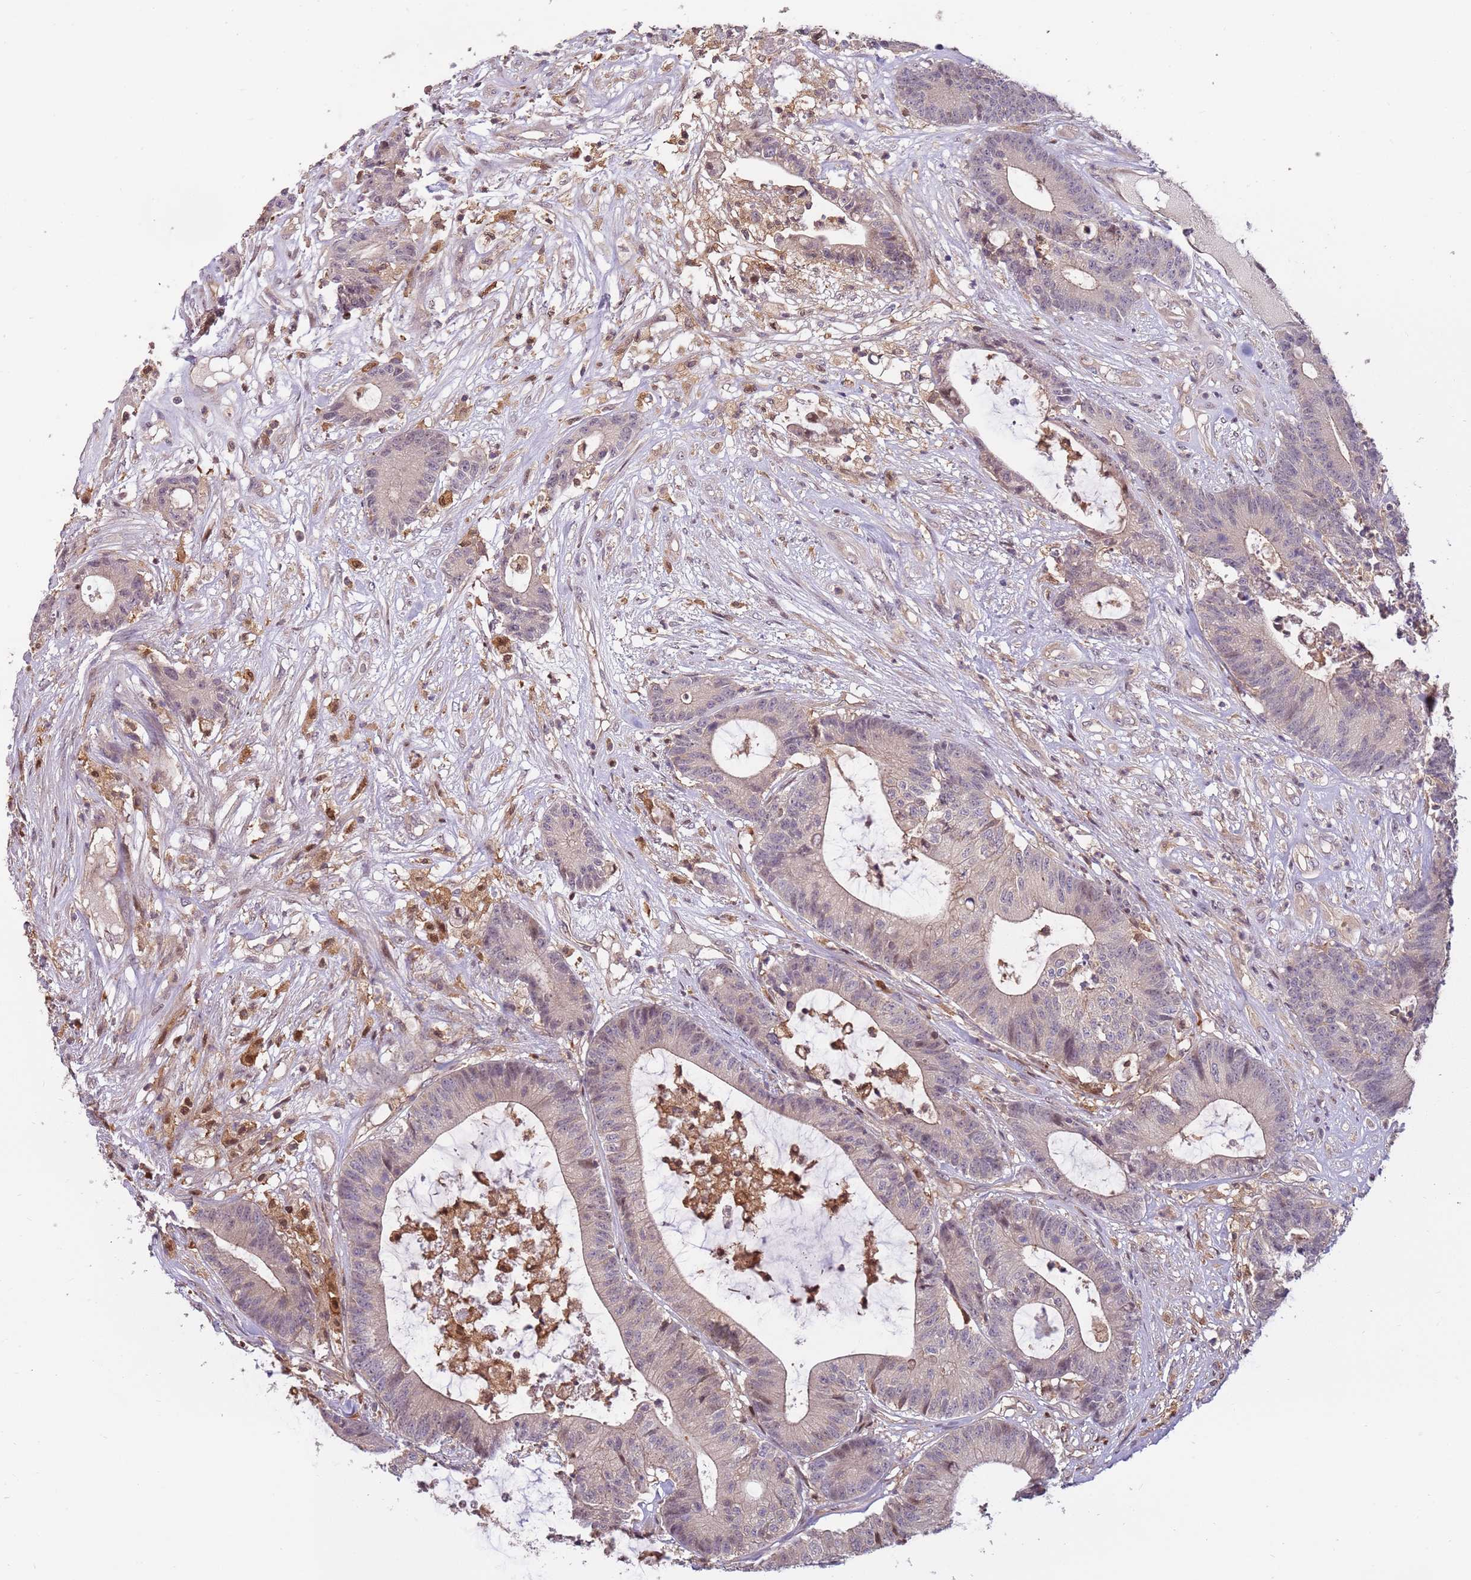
{"staining": {"intensity": "weak", "quantity": "<25%", "location": "nuclear"}, "tissue": "colorectal cancer", "cell_type": "Tumor cells", "image_type": "cancer", "snomed": [{"axis": "morphology", "description": "Adenocarcinoma, NOS"}, {"axis": "topography", "description": "Colon"}], "caption": "Immunohistochemistry (IHC) photomicrograph of colorectal cancer stained for a protein (brown), which demonstrates no positivity in tumor cells.", "gene": "GSTO2", "patient": {"sex": "female", "age": 84}}